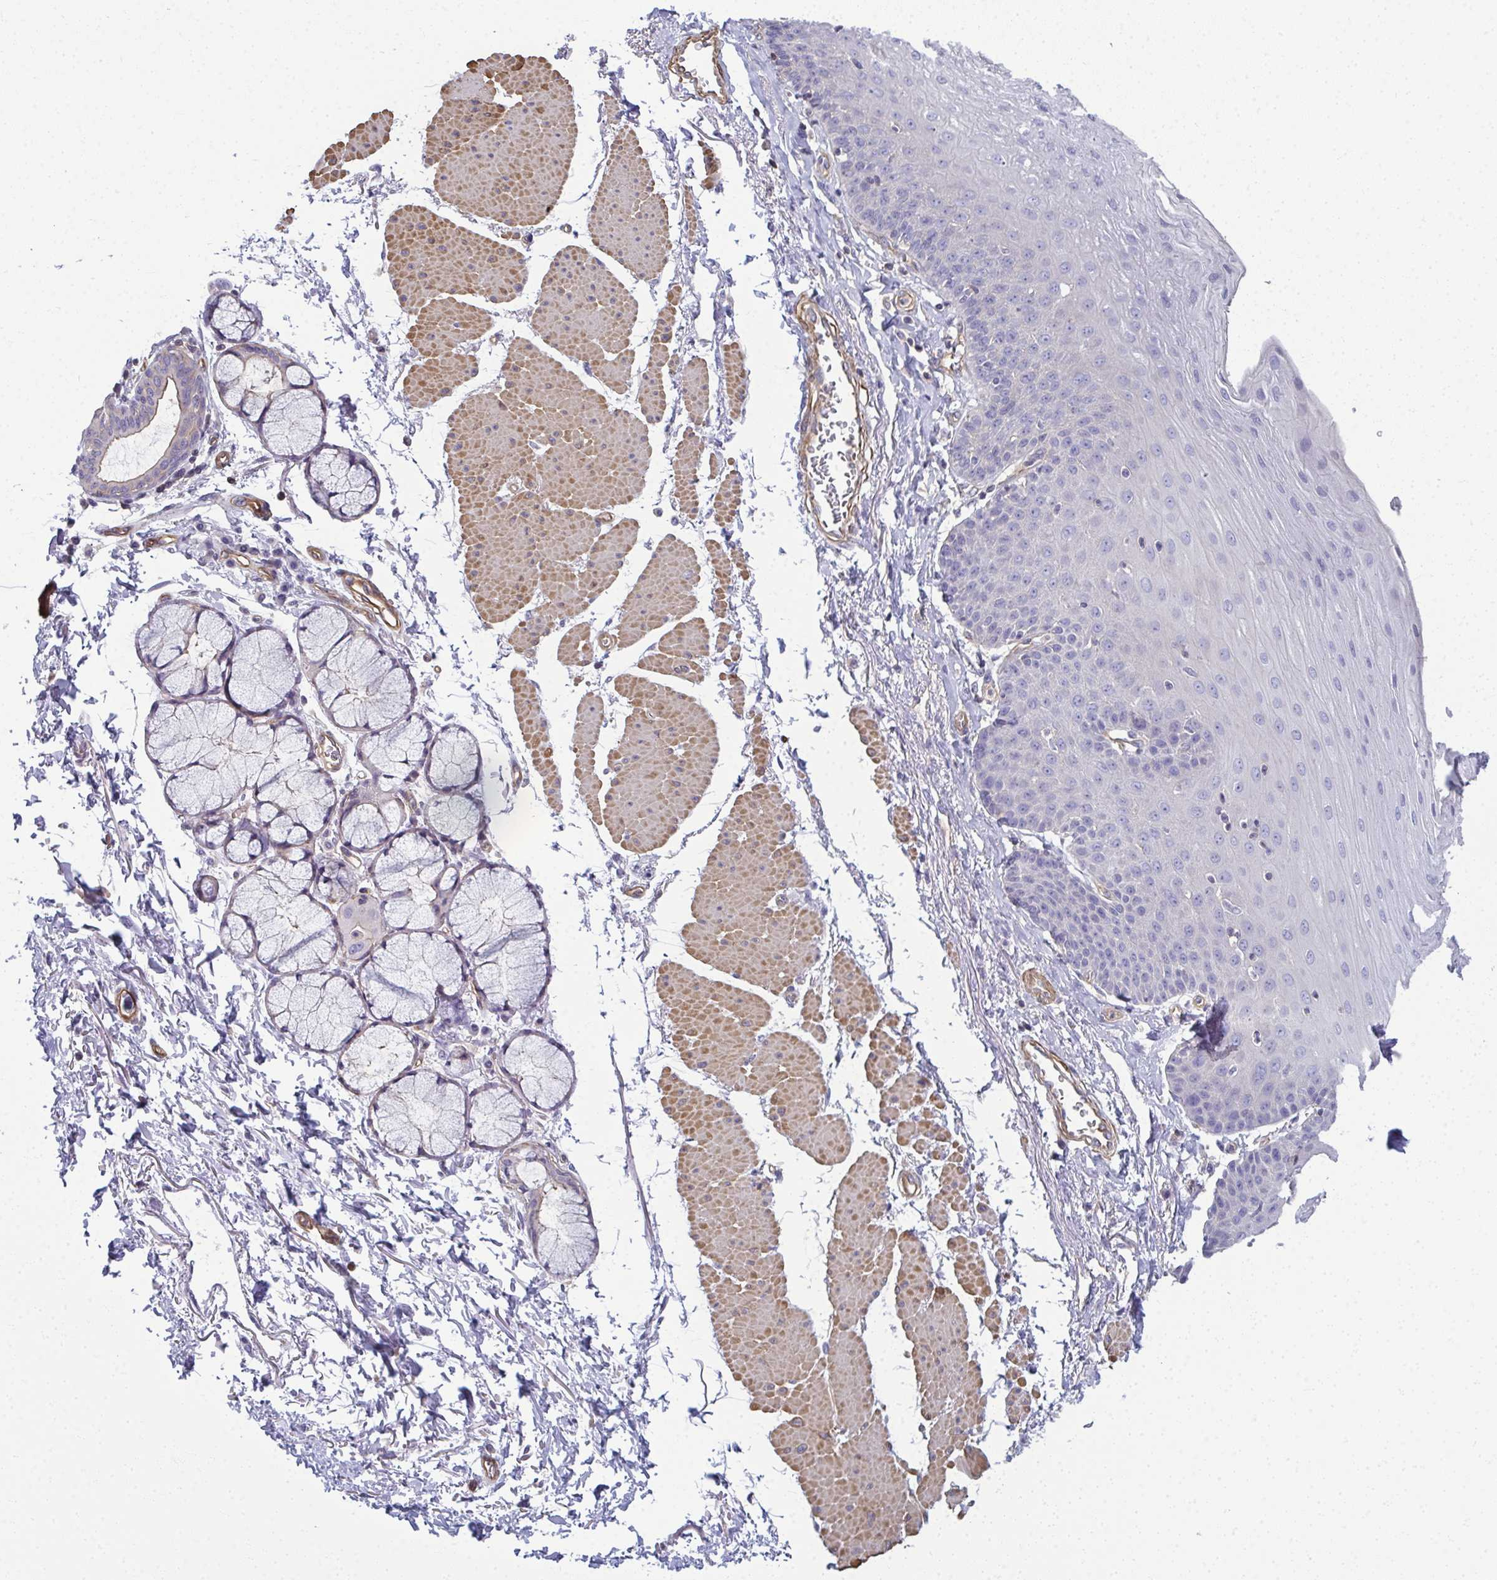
{"staining": {"intensity": "negative", "quantity": "none", "location": "none"}, "tissue": "esophagus", "cell_type": "Squamous epithelial cells", "image_type": "normal", "snomed": [{"axis": "morphology", "description": "Normal tissue, NOS"}, {"axis": "topography", "description": "Esophagus"}], "caption": "Esophagus stained for a protein using immunohistochemistry (IHC) demonstrates no positivity squamous epithelial cells.", "gene": "MYL1", "patient": {"sex": "female", "age": 81}}